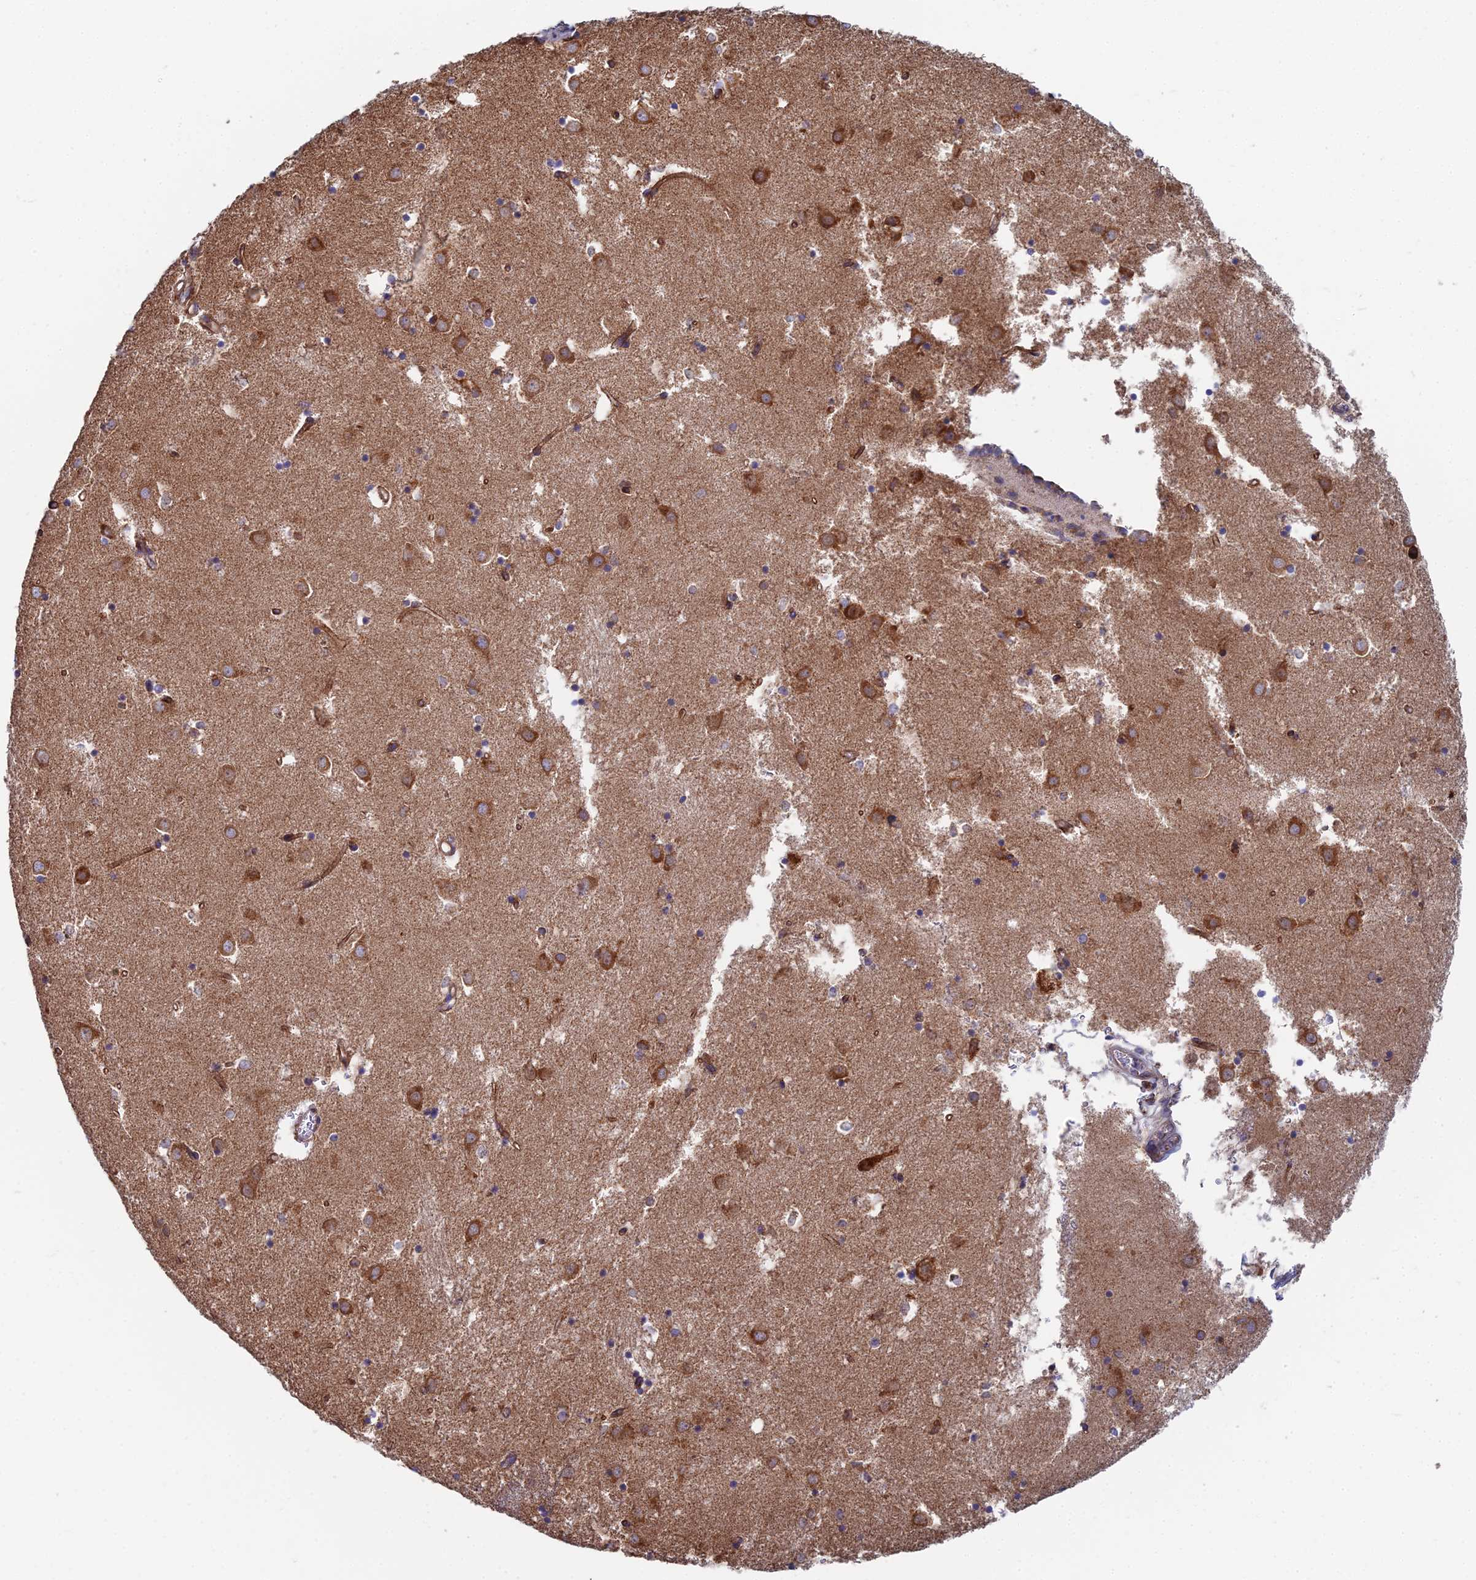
{"staining": {"intensity": "moderate", "quantity": "<25%", "location": "cytoplasmic/membranous"}, "tissue": "caudate", "cell_type": "Glial cells", "image_type": "normal", "snomed": [{"axis": "morphology", "description": "Normal tissue, NOS"}, {"axis": "topography", "description": "Lateral ventricle wall"}], "caption": "This is a micrograph of immunohistochemistry (IHC) staining of unremarkable caudate, which shows moderate staining in the cytoplasmic/membranous of glial cells.", "gene": "SPOCK2", "patient": {"sex": "male", "age": 70}}